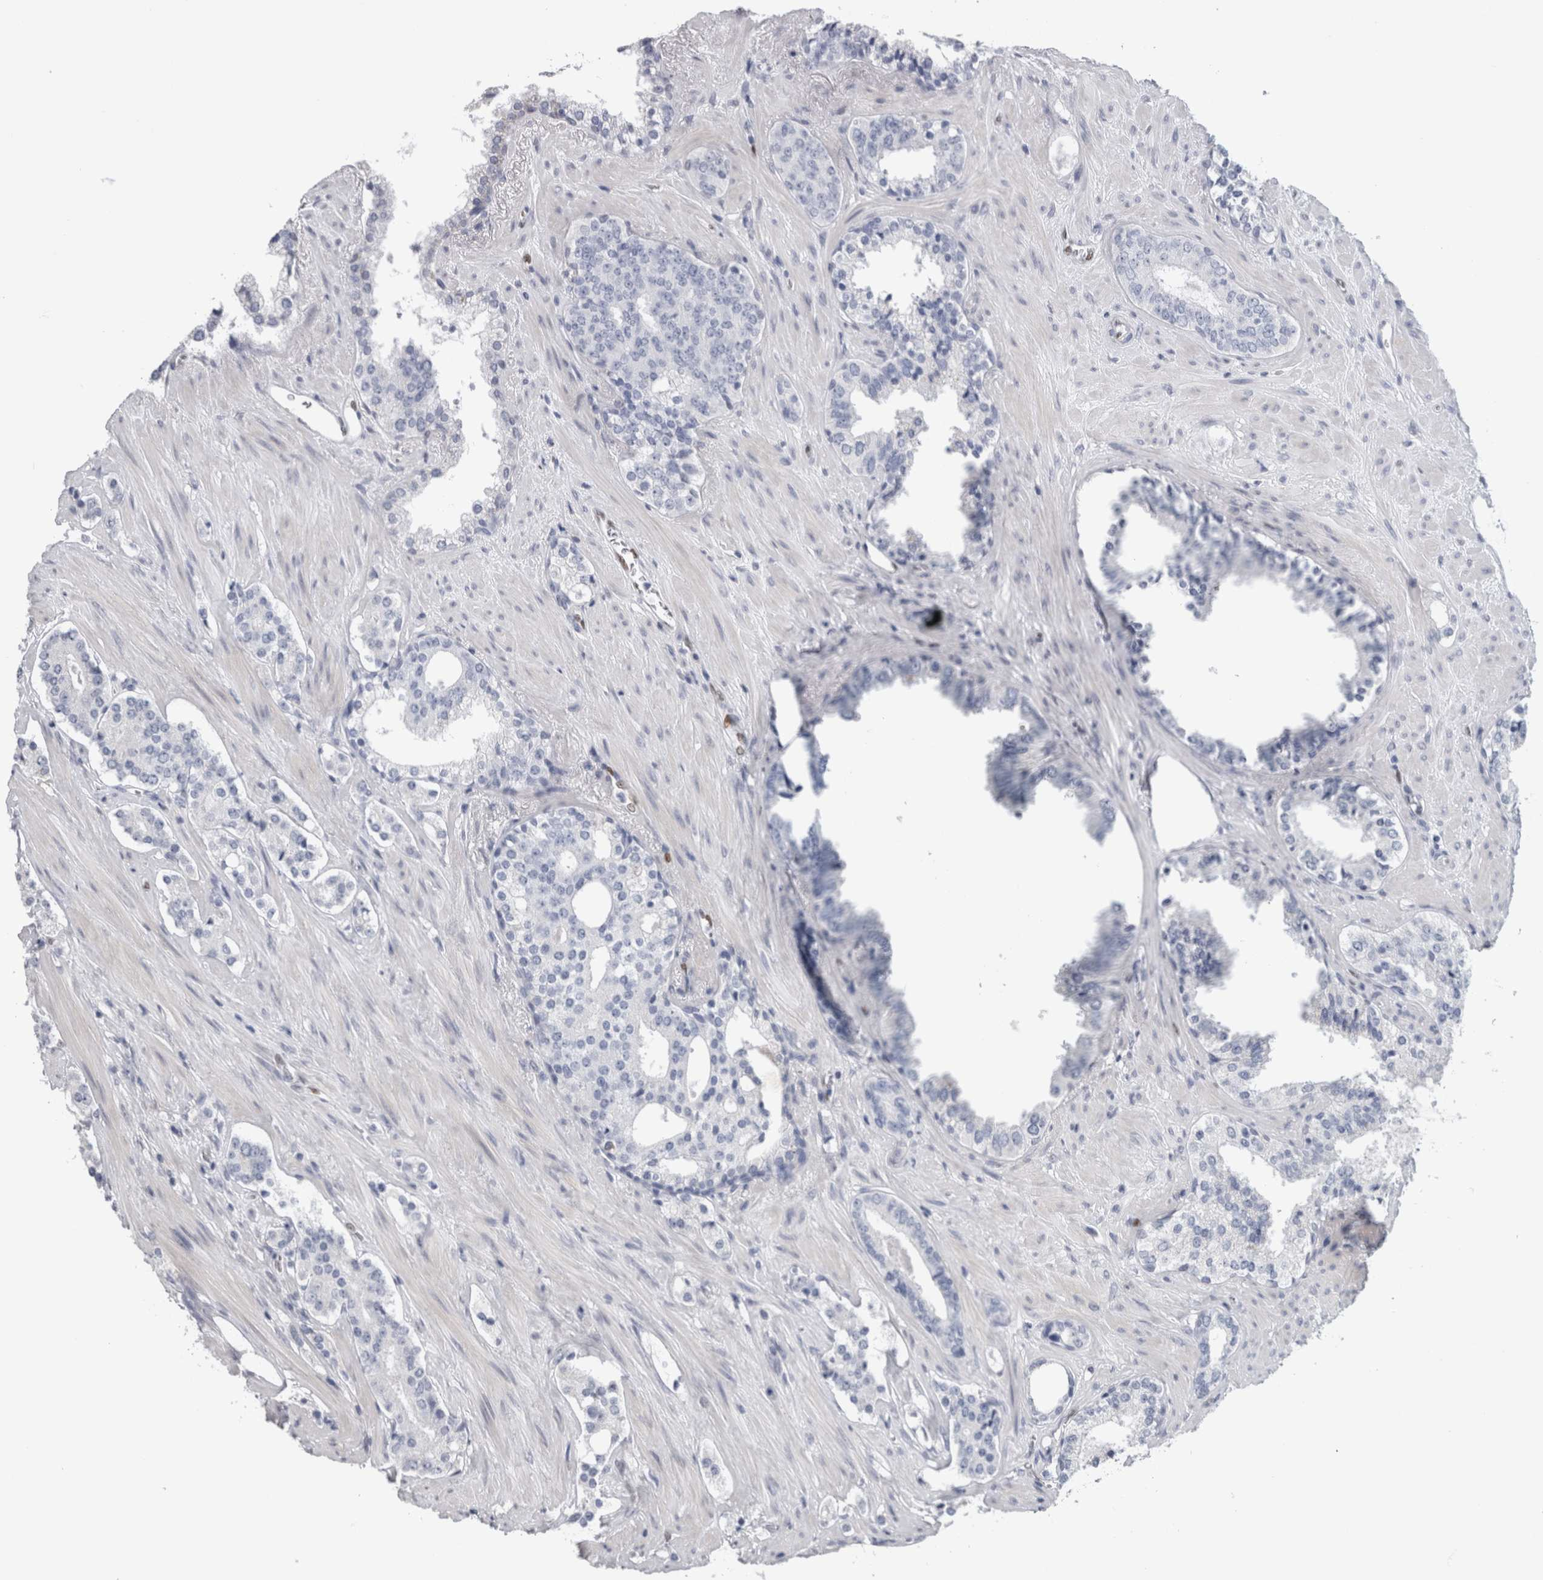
{"staining": {"intensity": "negative", "quantity": "none", "location": "none"}, "tissue": "prostate cancer", "cell_type": "Tumor cells", "image_type": "cancer", "snomed": [{"axis": "morphology", "description": "Adenocarcinoma, High grade"}, {"axis": "topography", "description": "Prostate"}], "caption": "Tumor cells are negative for protein expression in human prostate cancer.", "gene": "IL33", "patient": {"sex": "male", "age": 71}}